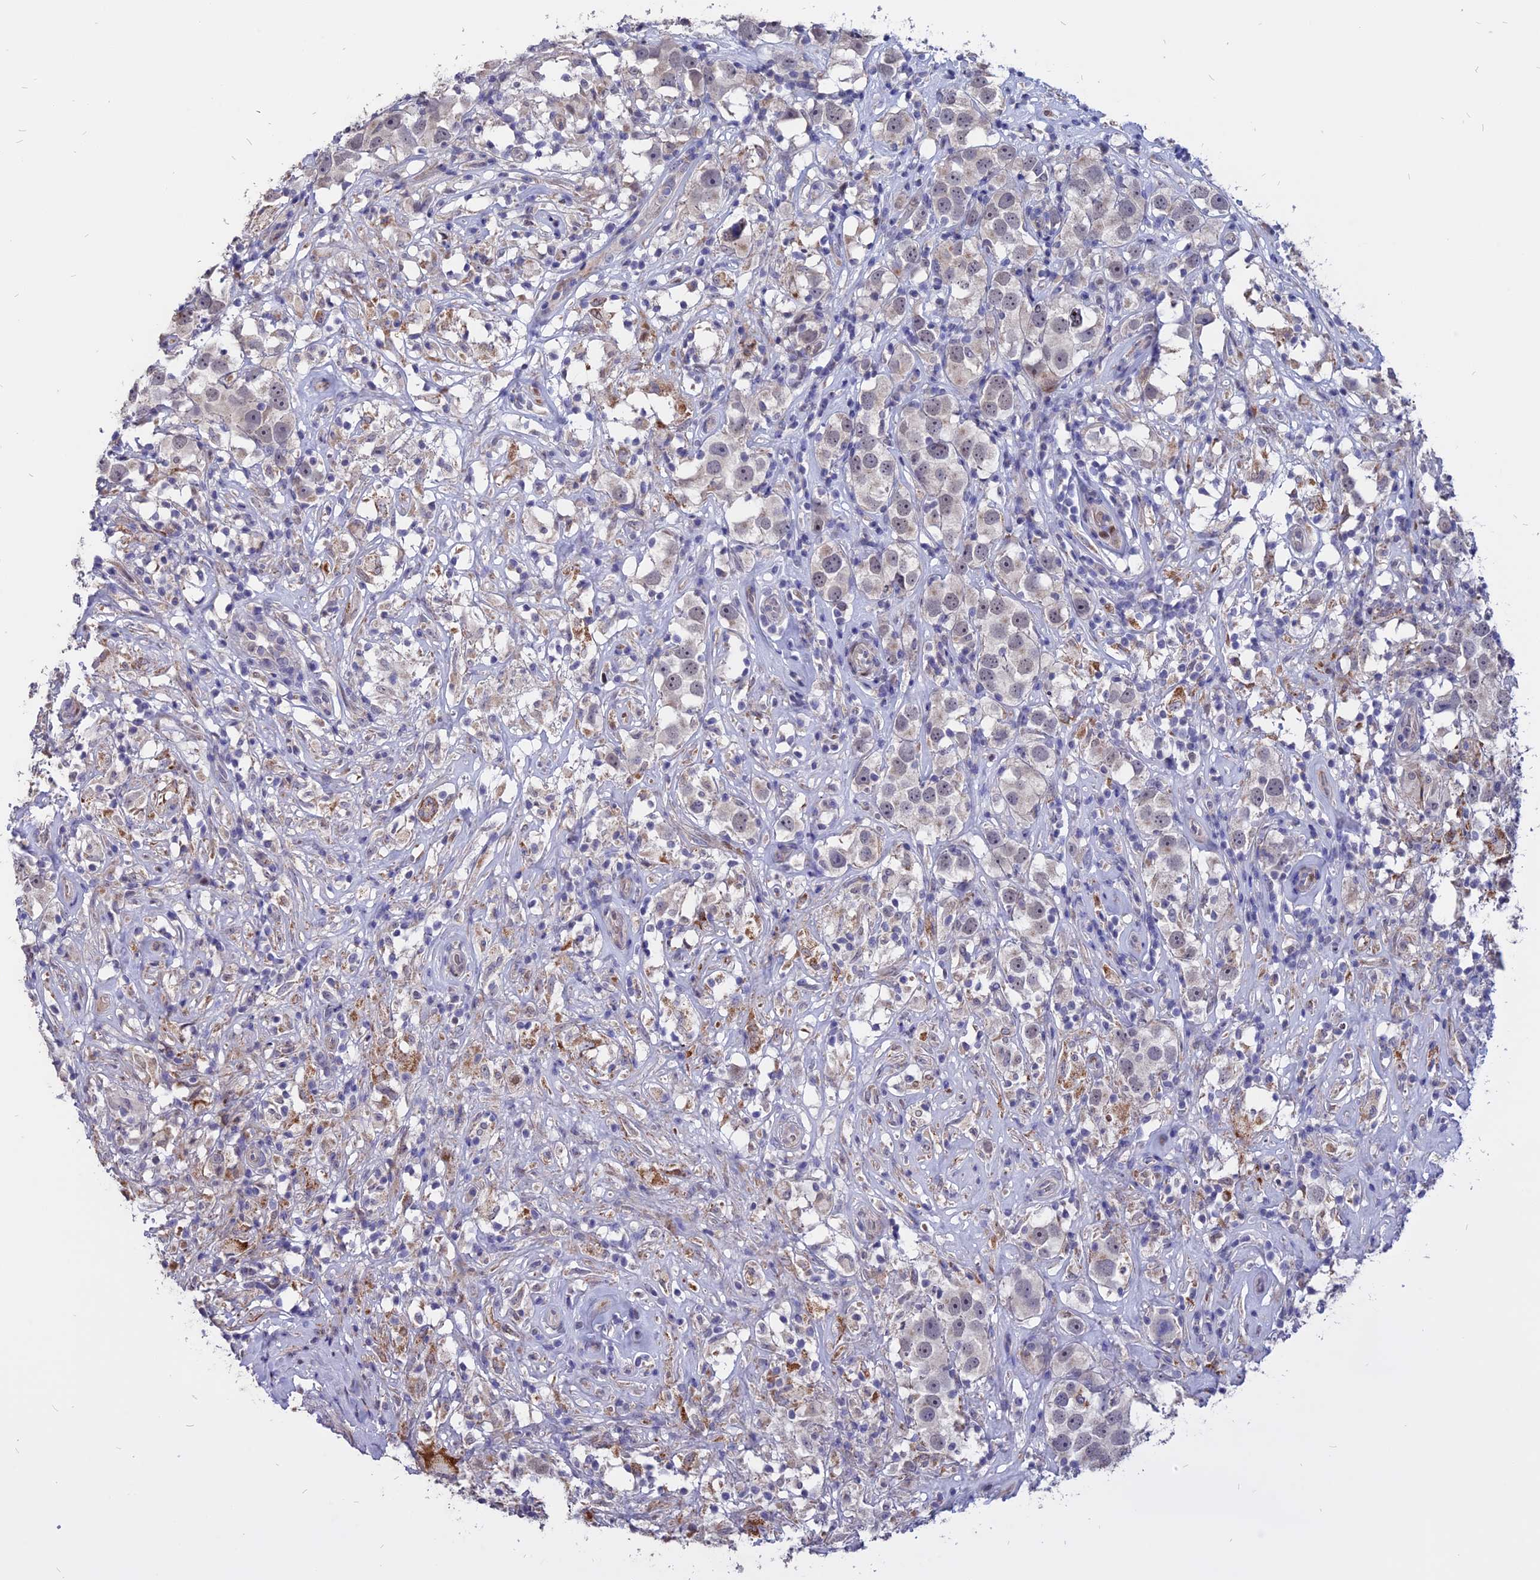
{"staining": {"intensity": "weak", "quantity": "<25%", "location": "nuclear"}, "tissue": "testis cancer", "cell_type": "Tumor cells", "image_type": "cancer", "snomed": [{"axis": "morphology", "description": "Seminoma, NOS"}, {"axis": "topography", "description": "Testis"}], "caption": "There is no significant positivity in tumor cells of testis seminoma. (Stains: DAB immunohistochemistry with hematoxylin counter stain, Microscopy: brightfield microscopy at high magnification).", "gene": "TMEM263", "patient": {"sex": "male", "age": 49}}